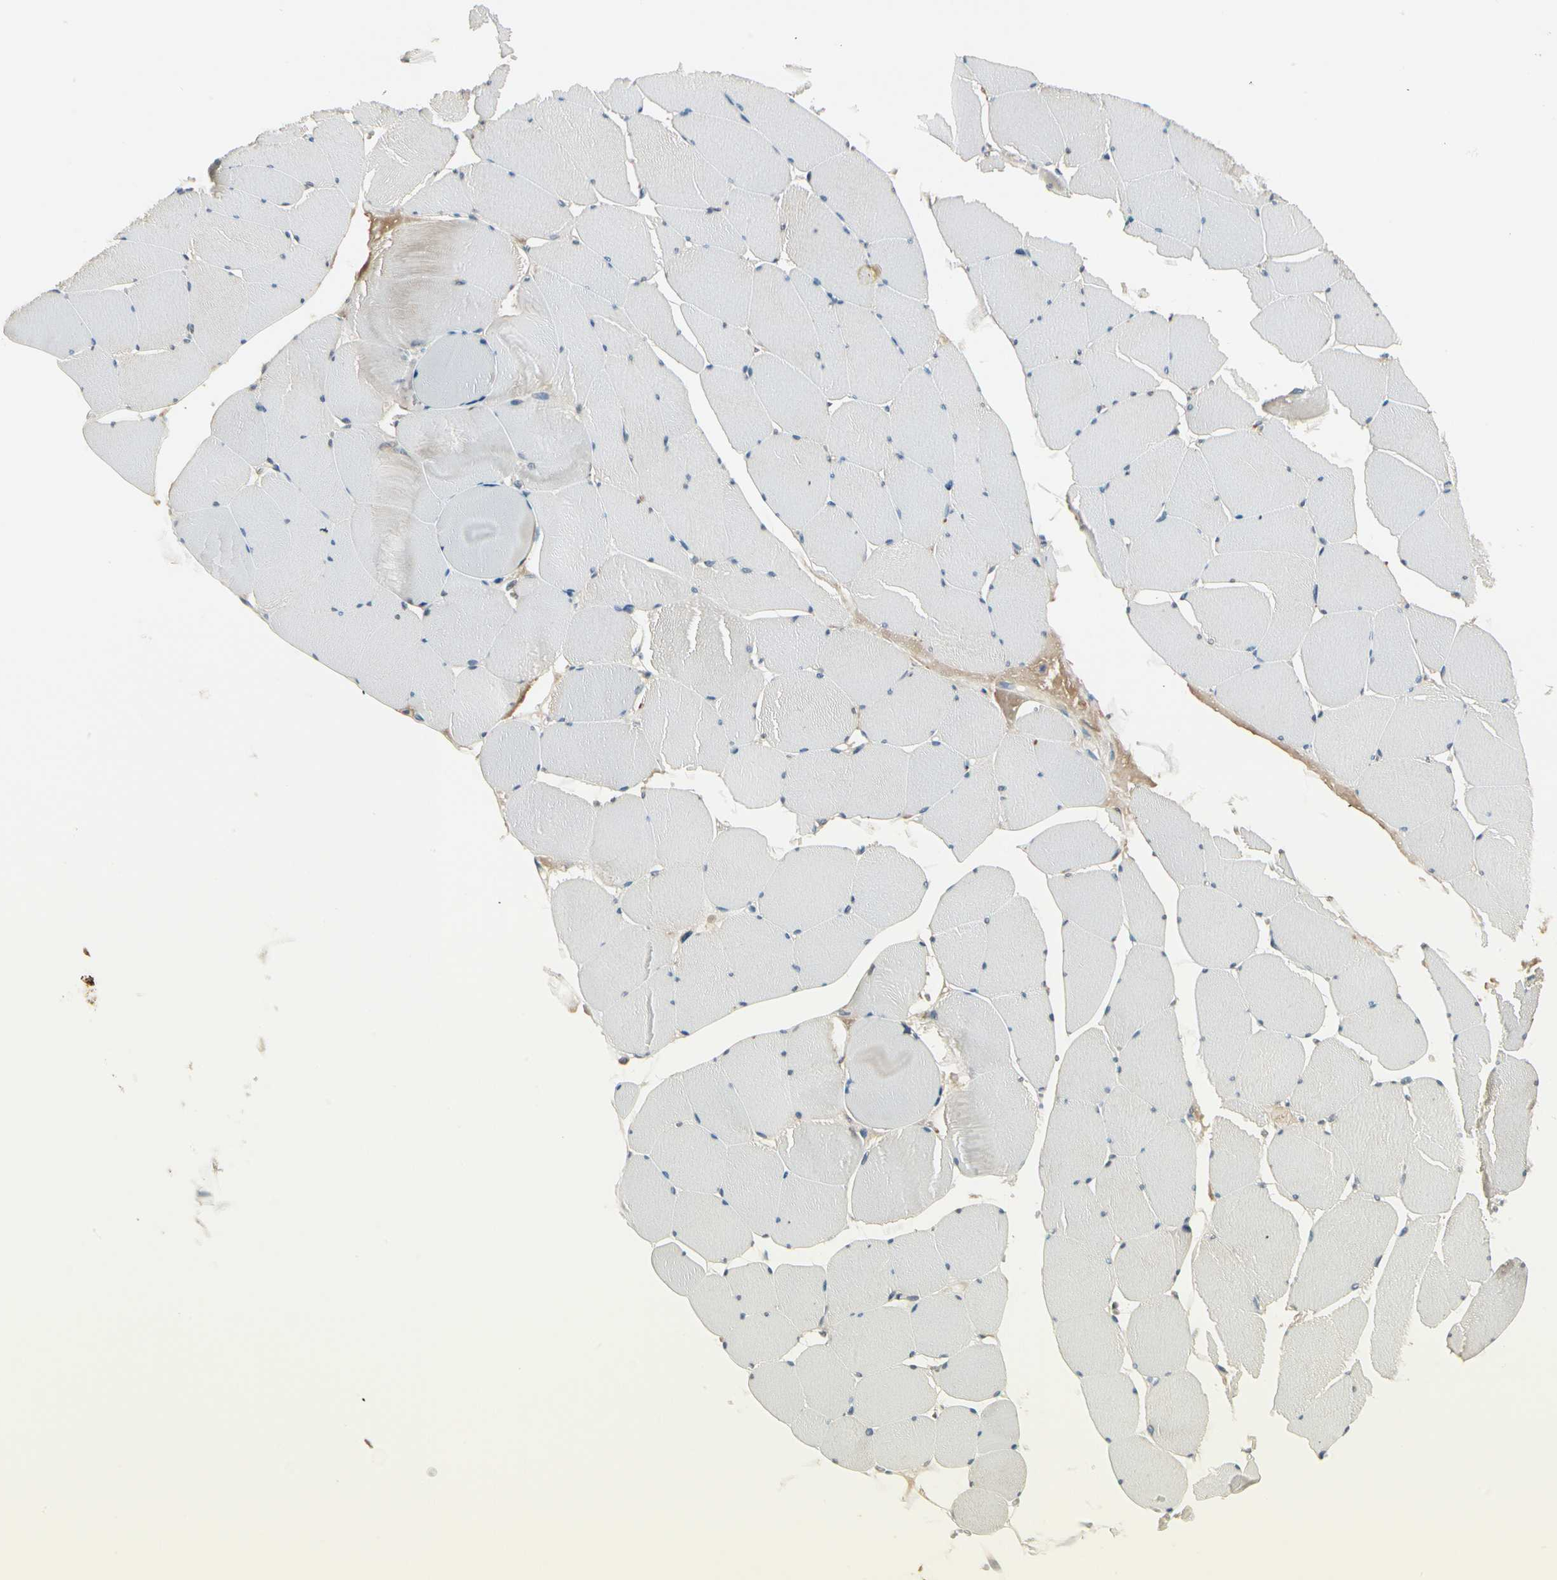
{"staining": {"intensity": "weak", "quantity": "<25%", "location": "cytoplasmic/membranous"}, "tissue": "skeletal muscle", "cell_type": "Myocytes", "image_type": "normal", "snomed": [{"axis": "morphology", "description": "Normal tissue, NOS"}, {"axis": "topography", "description": "Skeletal muscle"}, {"axis": "topography", "description": "Salivary gland"}], "caption": "An immunohistochemistry image of normal skeletal muscle is shown. There is no staining in myocytes of skeletal muscle. Nuclei are stained in blue.", "gene": "EPHB3", "patient": {"sex": "male", "age": 62}}